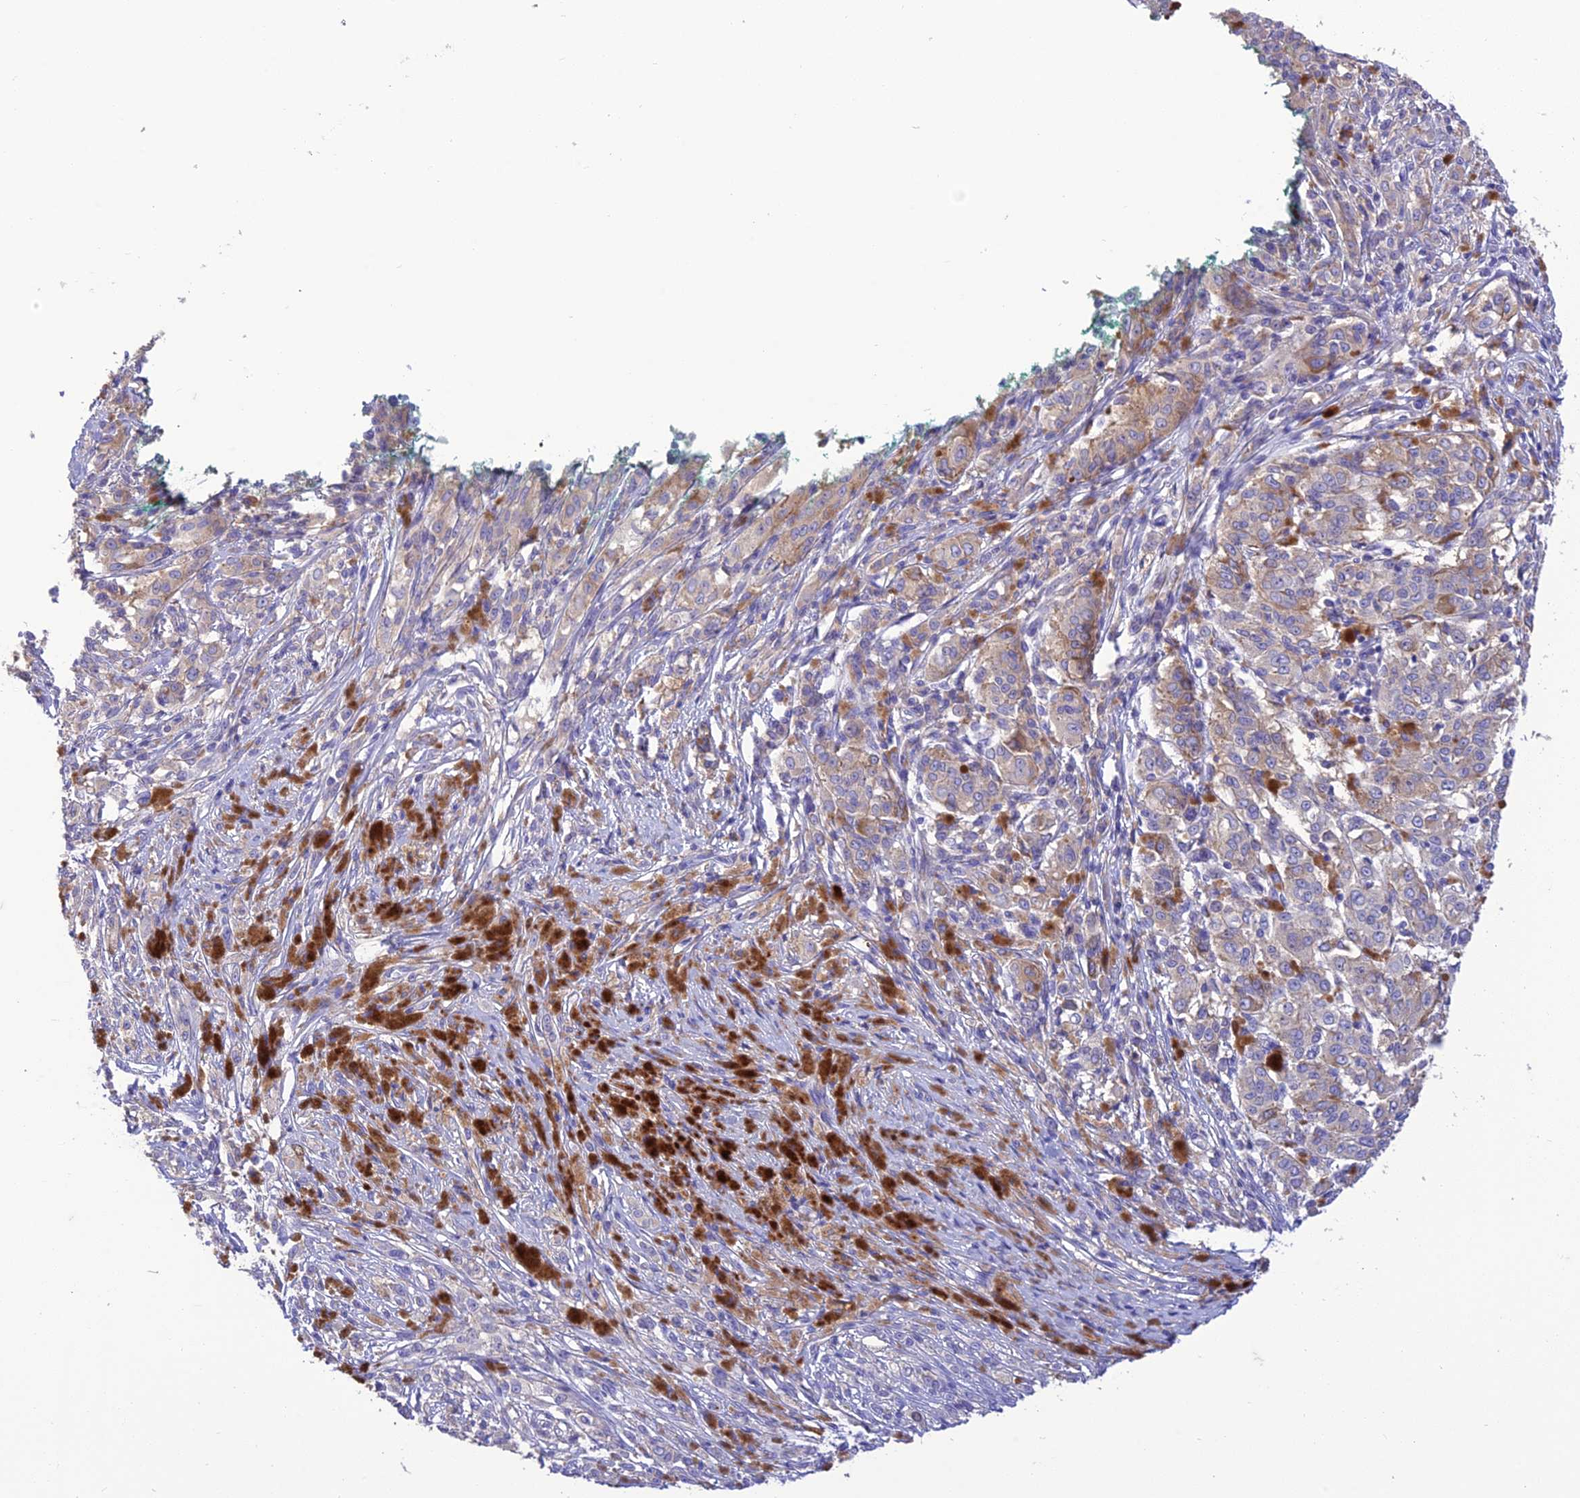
{"staining": {"intensity": "negative", "quantity": "none", "location": "none"}, "tissue": "melanoma", "cell_type": "Tumor cells", "image_type": "cancer", "snomed": [{"axis": "morphology", "description": "Malignant melanoma, NOS"}, {"axis": "topography", "description": "Skin"}], "caption": "Tumor cells show no significant staining in melanoma.", "gene": "SFT2D2", "patient": {"sex": "female", "age": 52}}